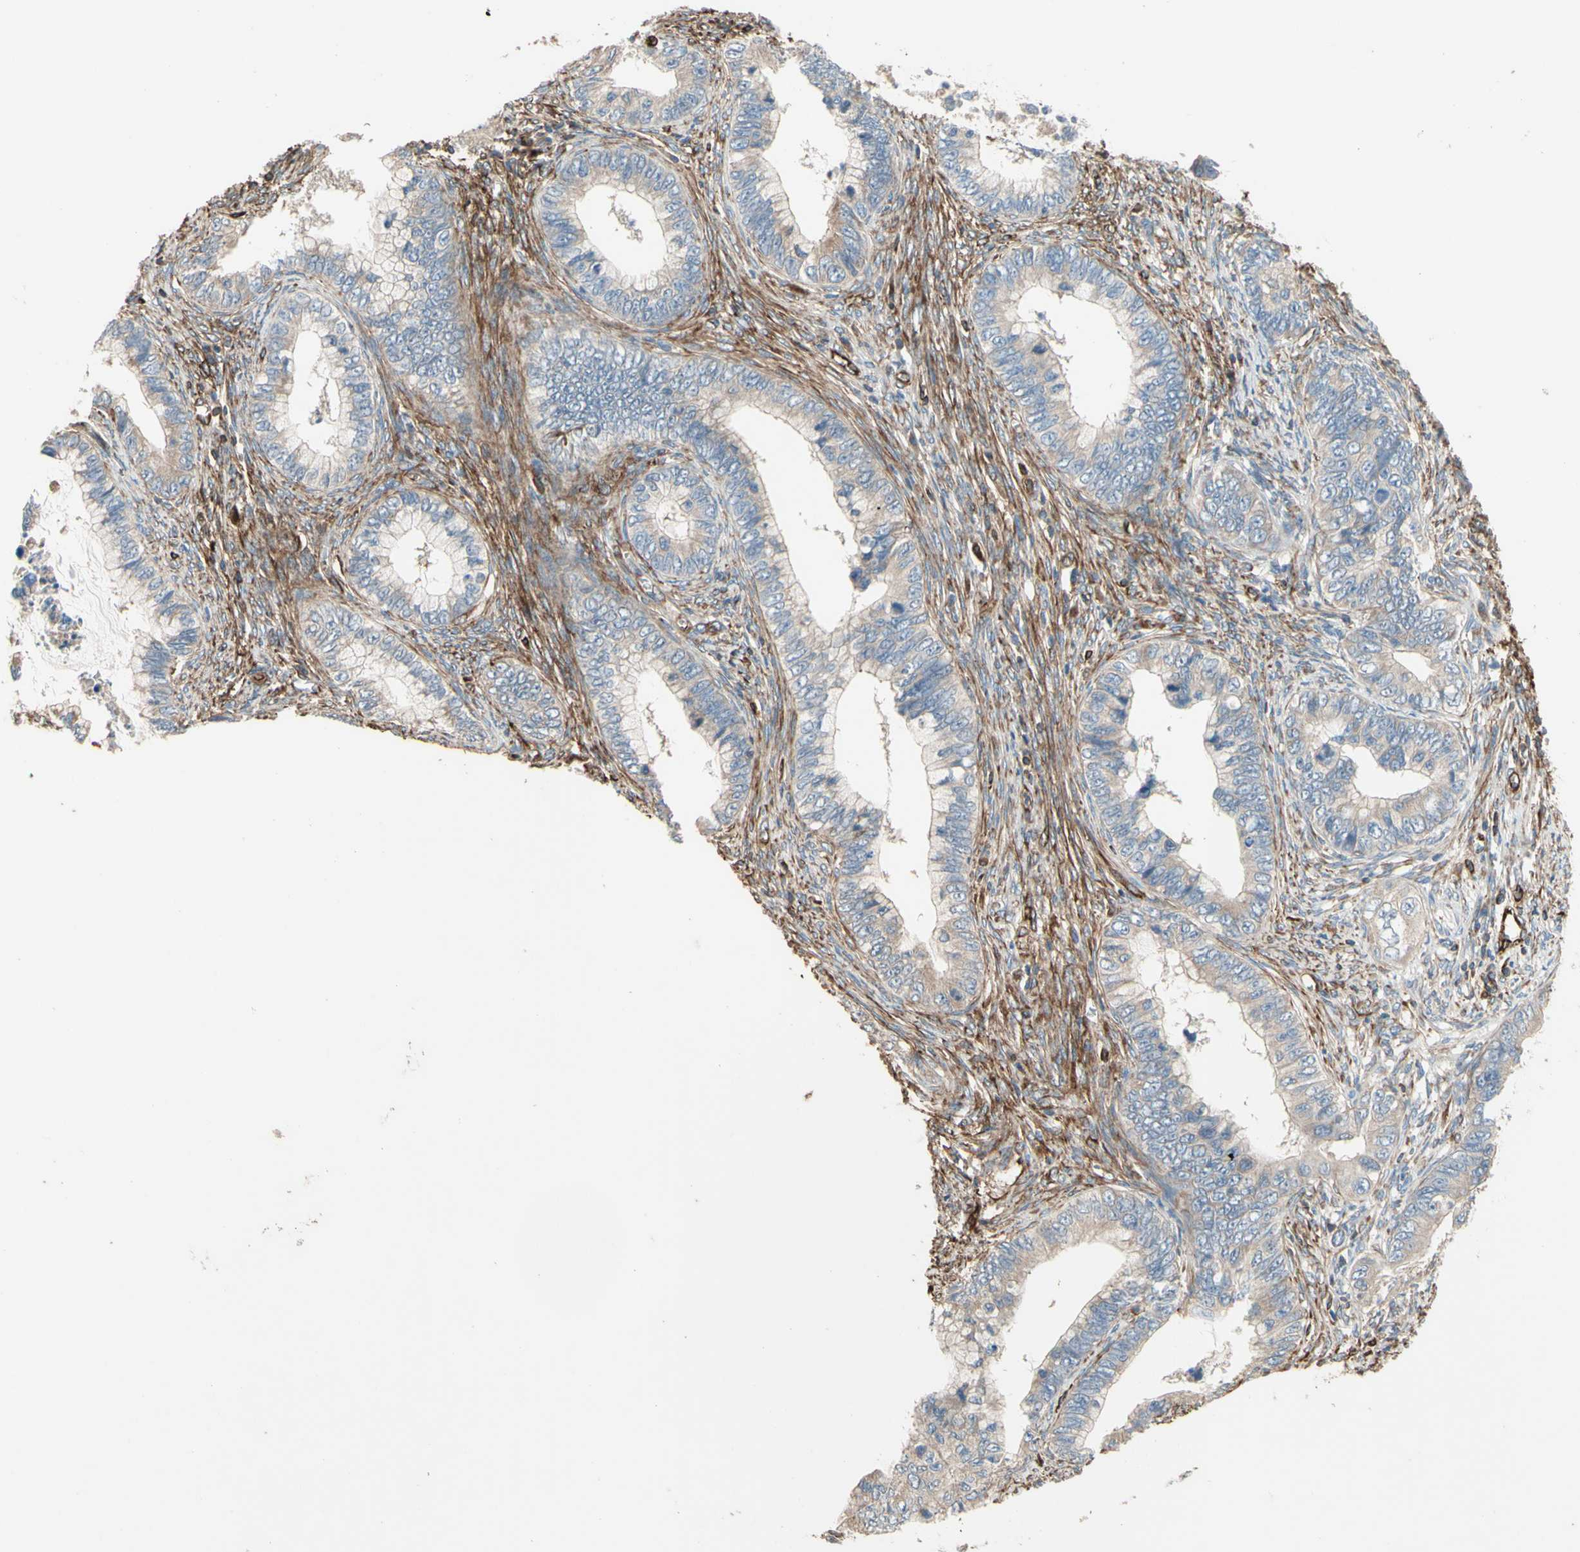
{"staining": {"intensity": "weak", "quantity": "25%-75%", "location": "cytoplasmic/membranous"}, "tissue": "cervical cancer", "cell_type": "Tumor cells", "image_type": "cancer", "snomed": [{"axis": "morphology", "description": "Adenocarcinoma, NOS"}, {"axis": "topography", "description": "Cervix"}], "caption": "Protein staining displays weak cytoplasmic/membranous positivity in about 25%-75% of tumor cells in adenocarcinoma (cervical).", "gene": "TRAF2", "patient": {"sex": "female", "age": 44}}